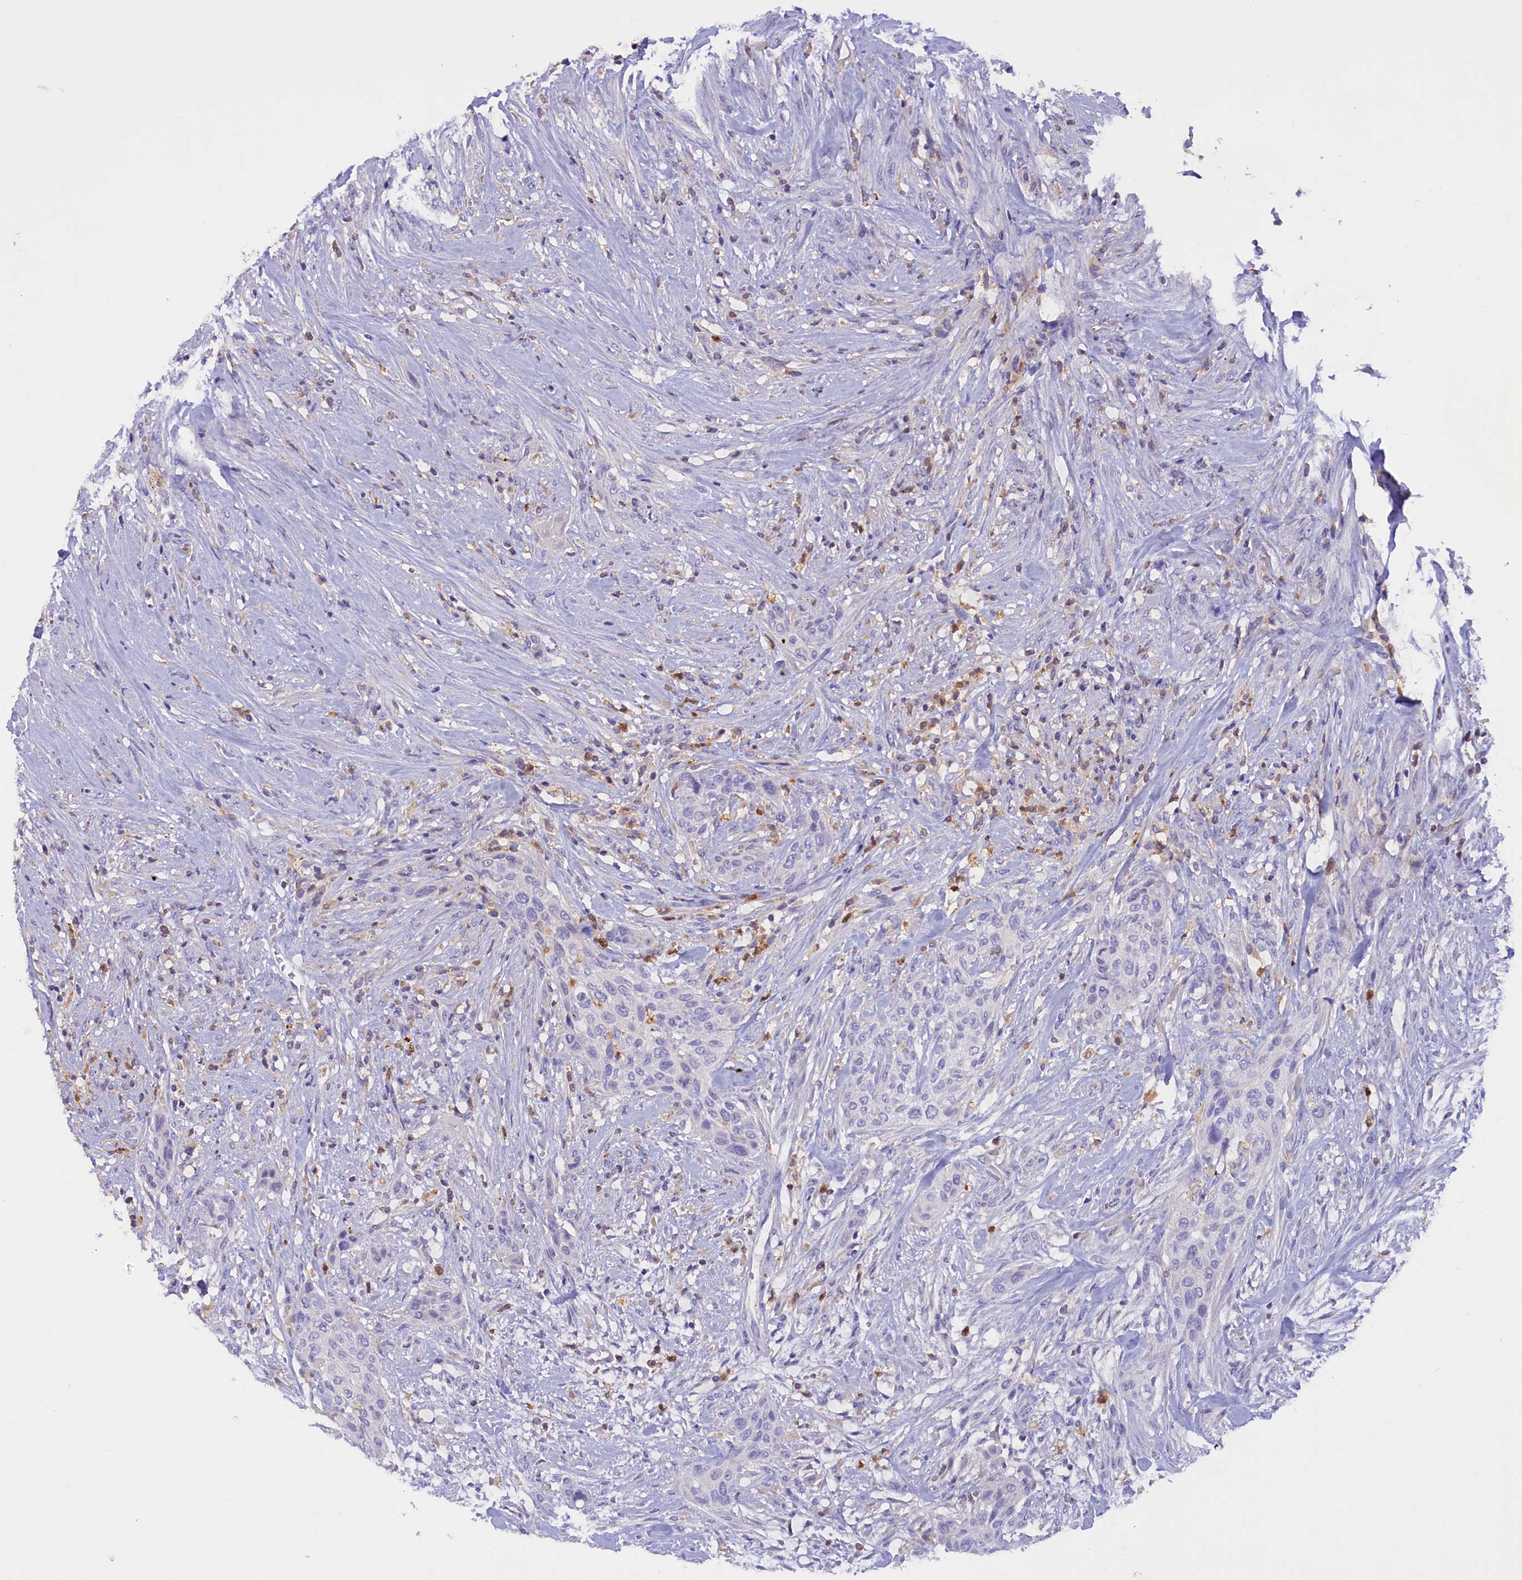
{"staining": {"intensity": "negative", "quantity": "none", "location": "none"}, "tissue": "urothelial cancer", "cell_type": "Tumor cells", "image_type": "cancer", "snomed": [{"axis": "morphology", "description": "Urothelial carcinoma, High grade"}, {"axis": "topography", "description": "Urinary bladder"}], "caption": "Urothelial carcinoma (high-grade) was stained to show a protein in brown. There is no significant positivity in tumor cells.", "gene": "FAM149B1", "patient": {"sex": "male", "age": 35}}